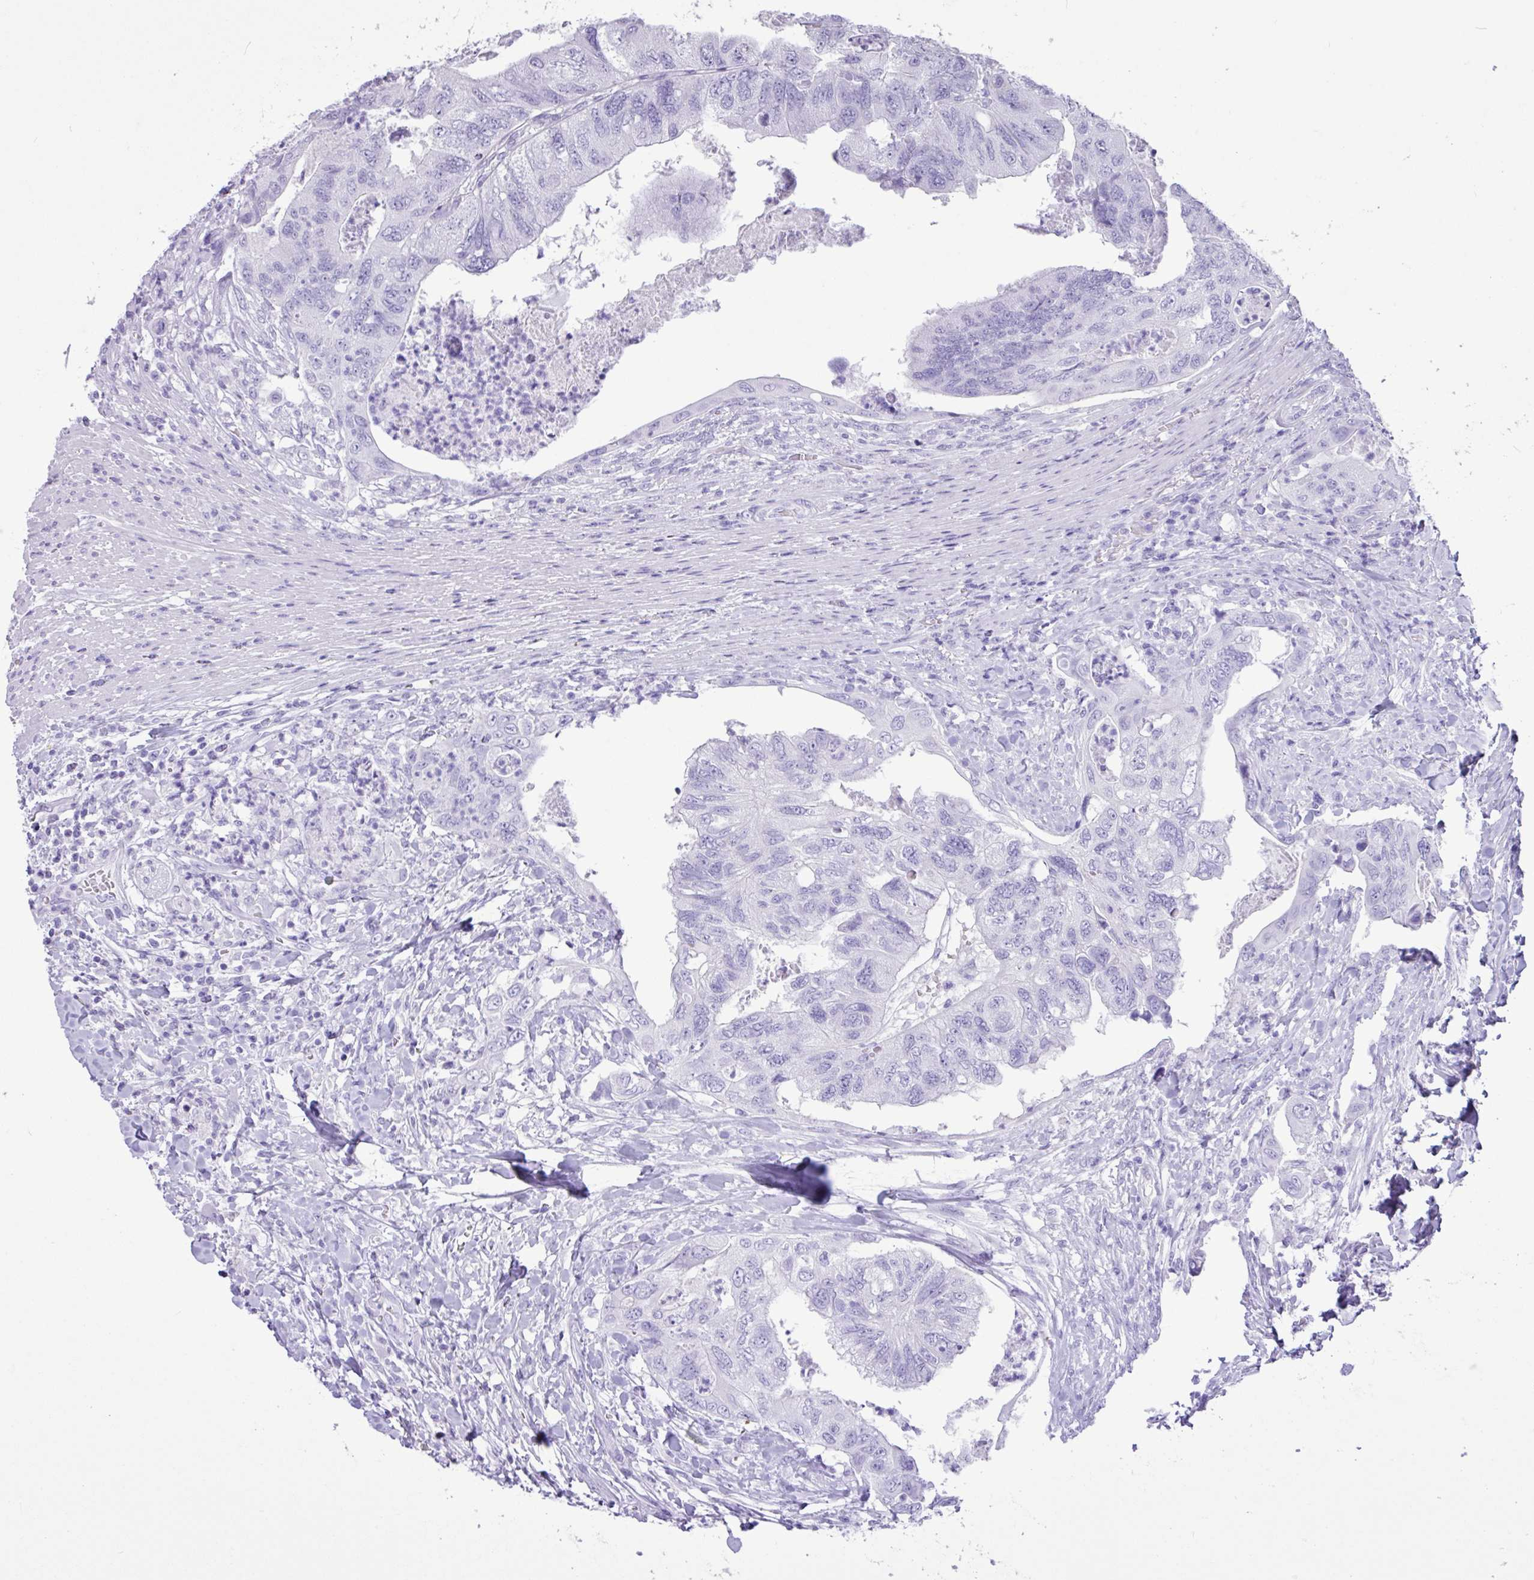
{"staining": {"intensity": "negative", "quantity": "none", "location": "none"}, "tissue": "colorectal cancer", "cell_type": "Tumor cells", "image_type": "cancer", "snomed": [{"axis": "morphology", "description": "Adenocarcinoma, NOS"}, {"axis": "topography", "description": "Rectum"}], "caption": "Immunohistochemistry (IHC) photomicrograph of neoplastic tissue: human adenocarcinoma (colorectal) stained with DAB (3,3'-diaminobenzidine) demonstrates no significant protein positivity in tumor cells. (DAB (3,3'-diaminobenzidine) IHC, high magnification).", "gene": "CKMT2", "patient": {"sex": "male", "age": 63}}